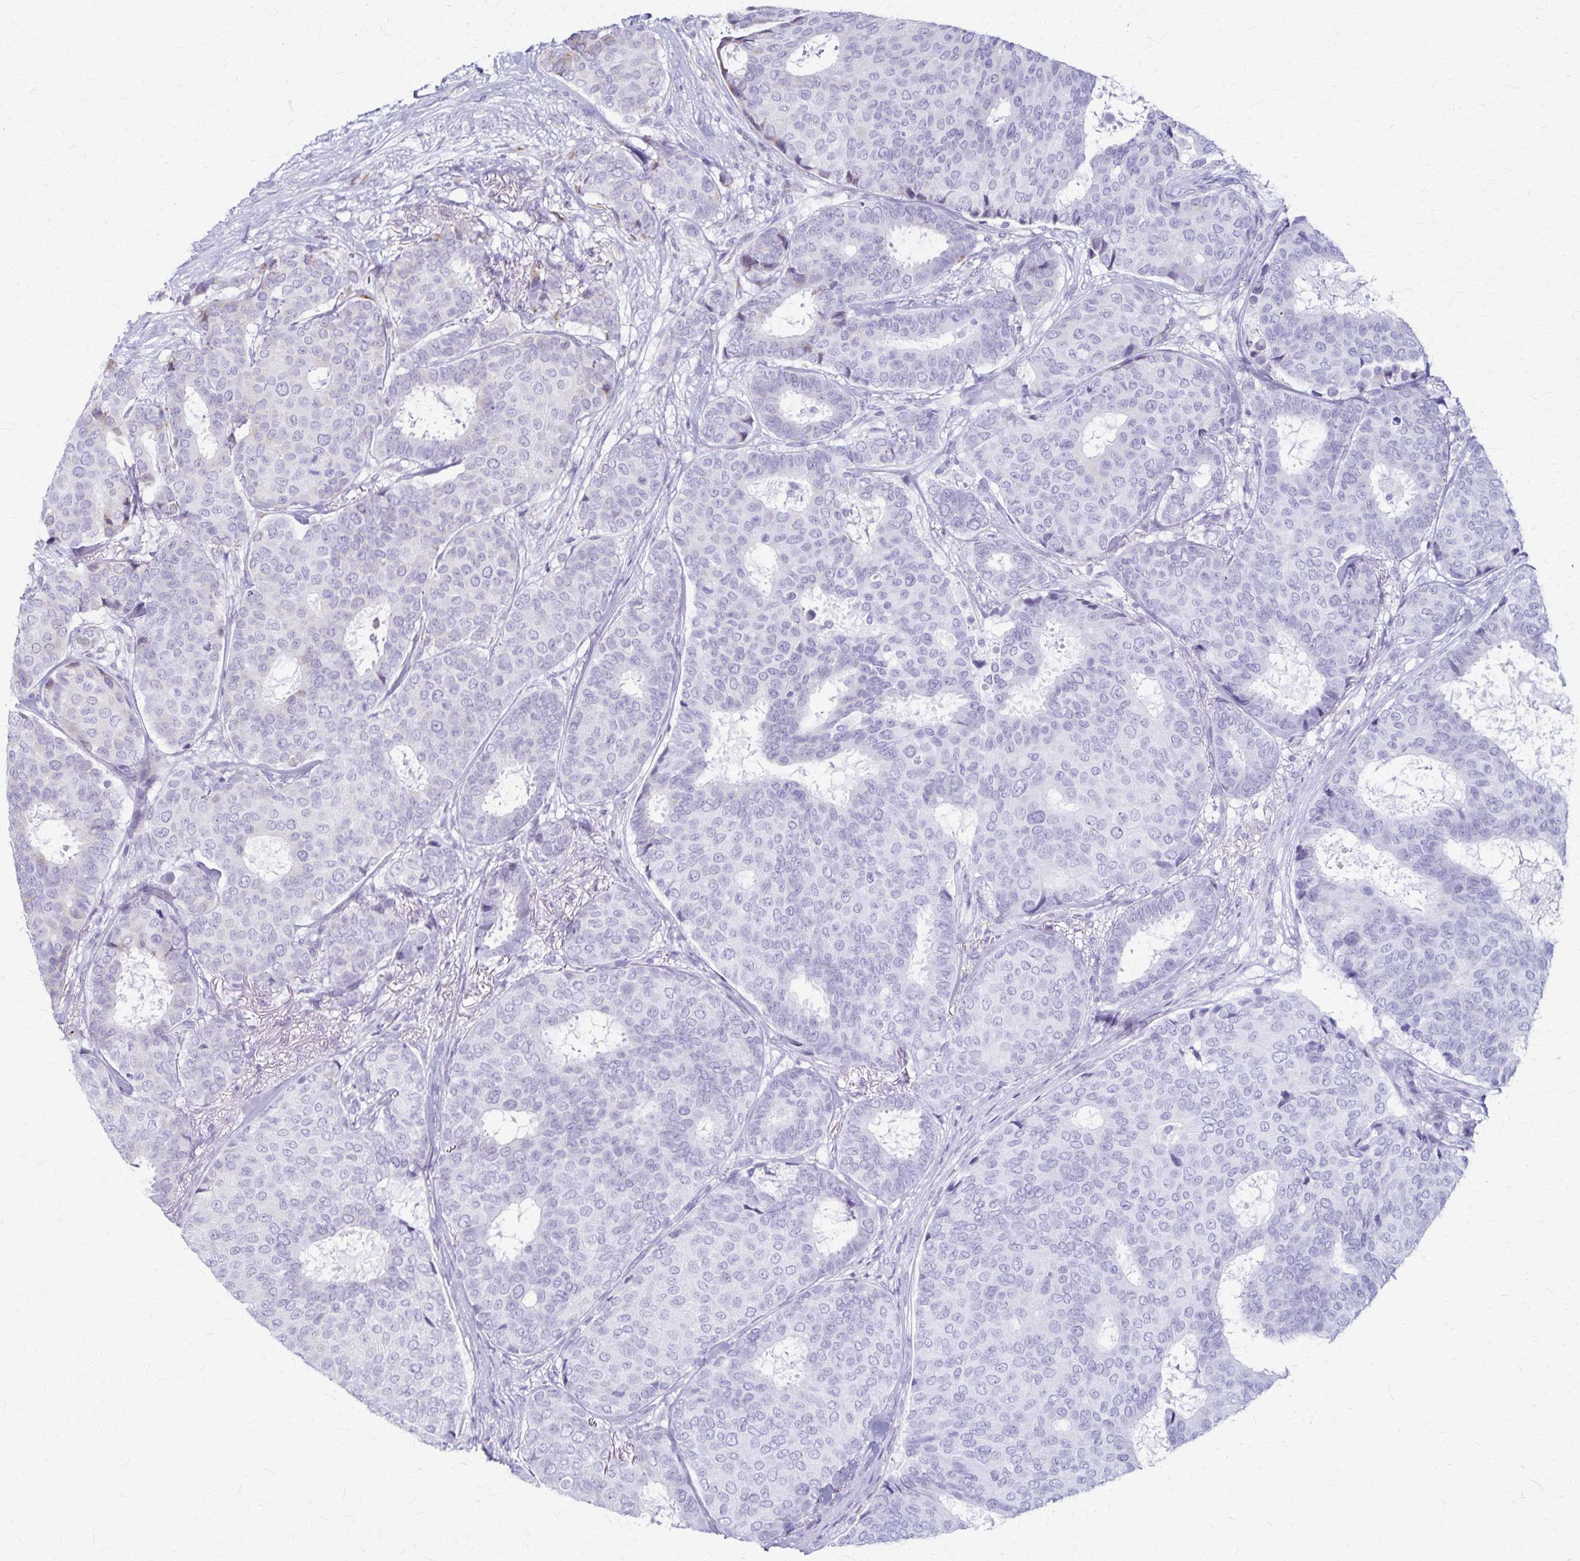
{"staining": {"intensity": "negative", "quantity": "none", "location": "none"}, "tissue": "breast cancer", "cell_type": "Tumor cells", "image_type": "cancer", "snomed": [{"axis": "morphology", "description": "Duct carcinoma"}, {"axis": "topography", "description": "Breast"}], "caption": "A histopathology image of human invasive ductal carcinoma (breast) is negative for staining in tumor cells.", "gene": "MCFD2", "patient": {"sex": "female", "age": 75}}